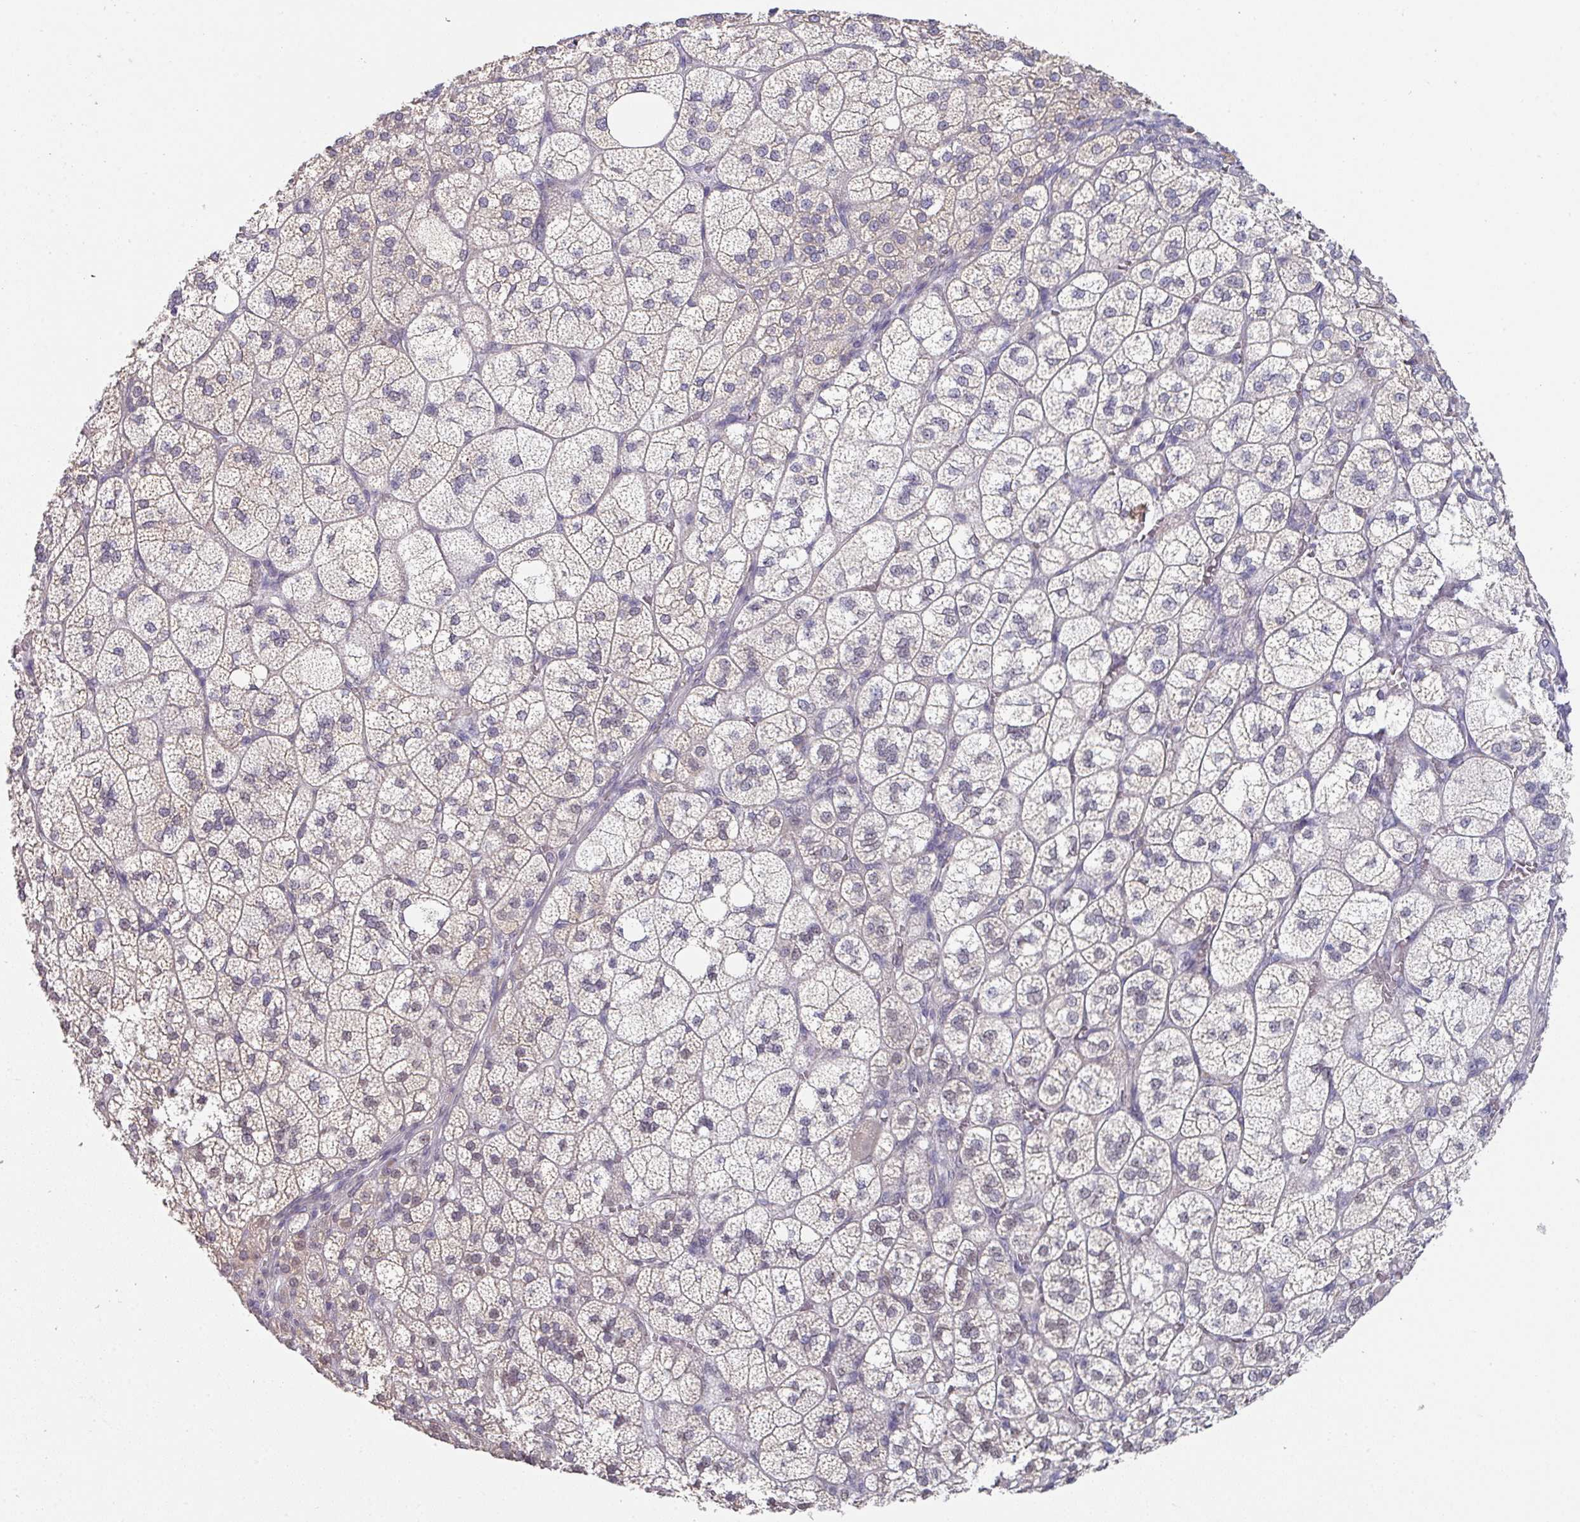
{"staining": {"intensity": "moderate", "quantity": "25%-75%", "location": "cytoplasmic/membranous,nuclear"}, "tissue": "adrenal gland", "cell_type": "Glandular cells", "image_type": "normal", "snomed": [{"axis": "morphology", "description": "Normal tissue, NOS"}, {"axis": "topography", "description": "Adrenal gland"}], "caption": "A medium amount of moderate cytoplasmic/membranous,nuclear staining is seen in approximately 25%-75% of glandular cells in benign adrenal gland.", "gene": "TMED5", "patient": {"sex": "female", "age": 60}}